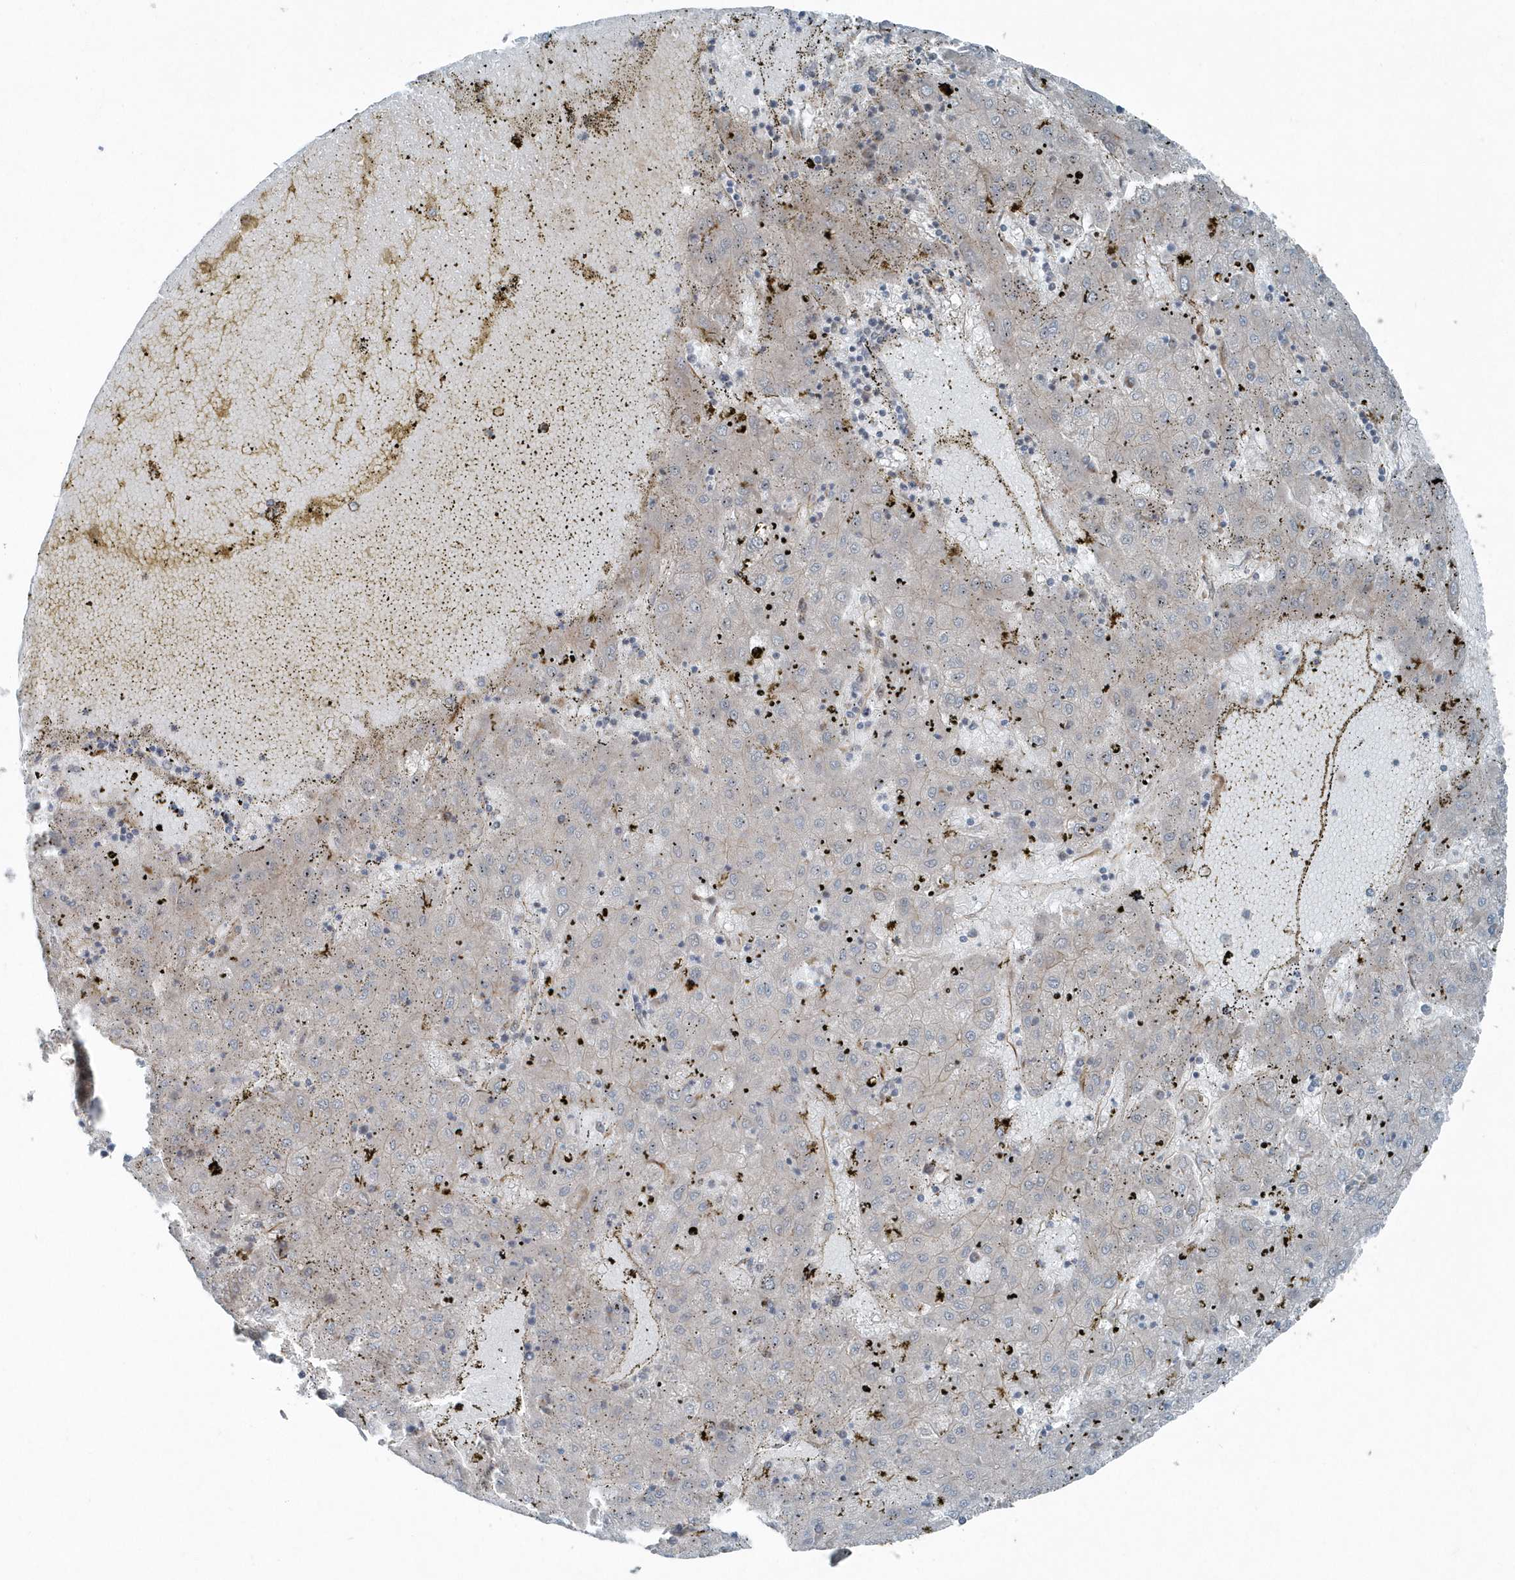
{"staining": {"intensity": "negative", "quantity": "none", "location": "none"}, "tissue": "liver cancer", "cell_type": "Tumor cells", "image_type": "cancer", "snomed": [{"axis": "morphology", "description": "Carcinoma, Hepatocellular, NOS"}, {"axis": "topography", "description": "Liver"}], "caption": "Immunohistochemistry (IHC) of human hepatocellular carcinoma (liver) exhibits no positivity in tumor cells.", "gene": "GCC2", "patient": {"sex": "male", "age": 72}}